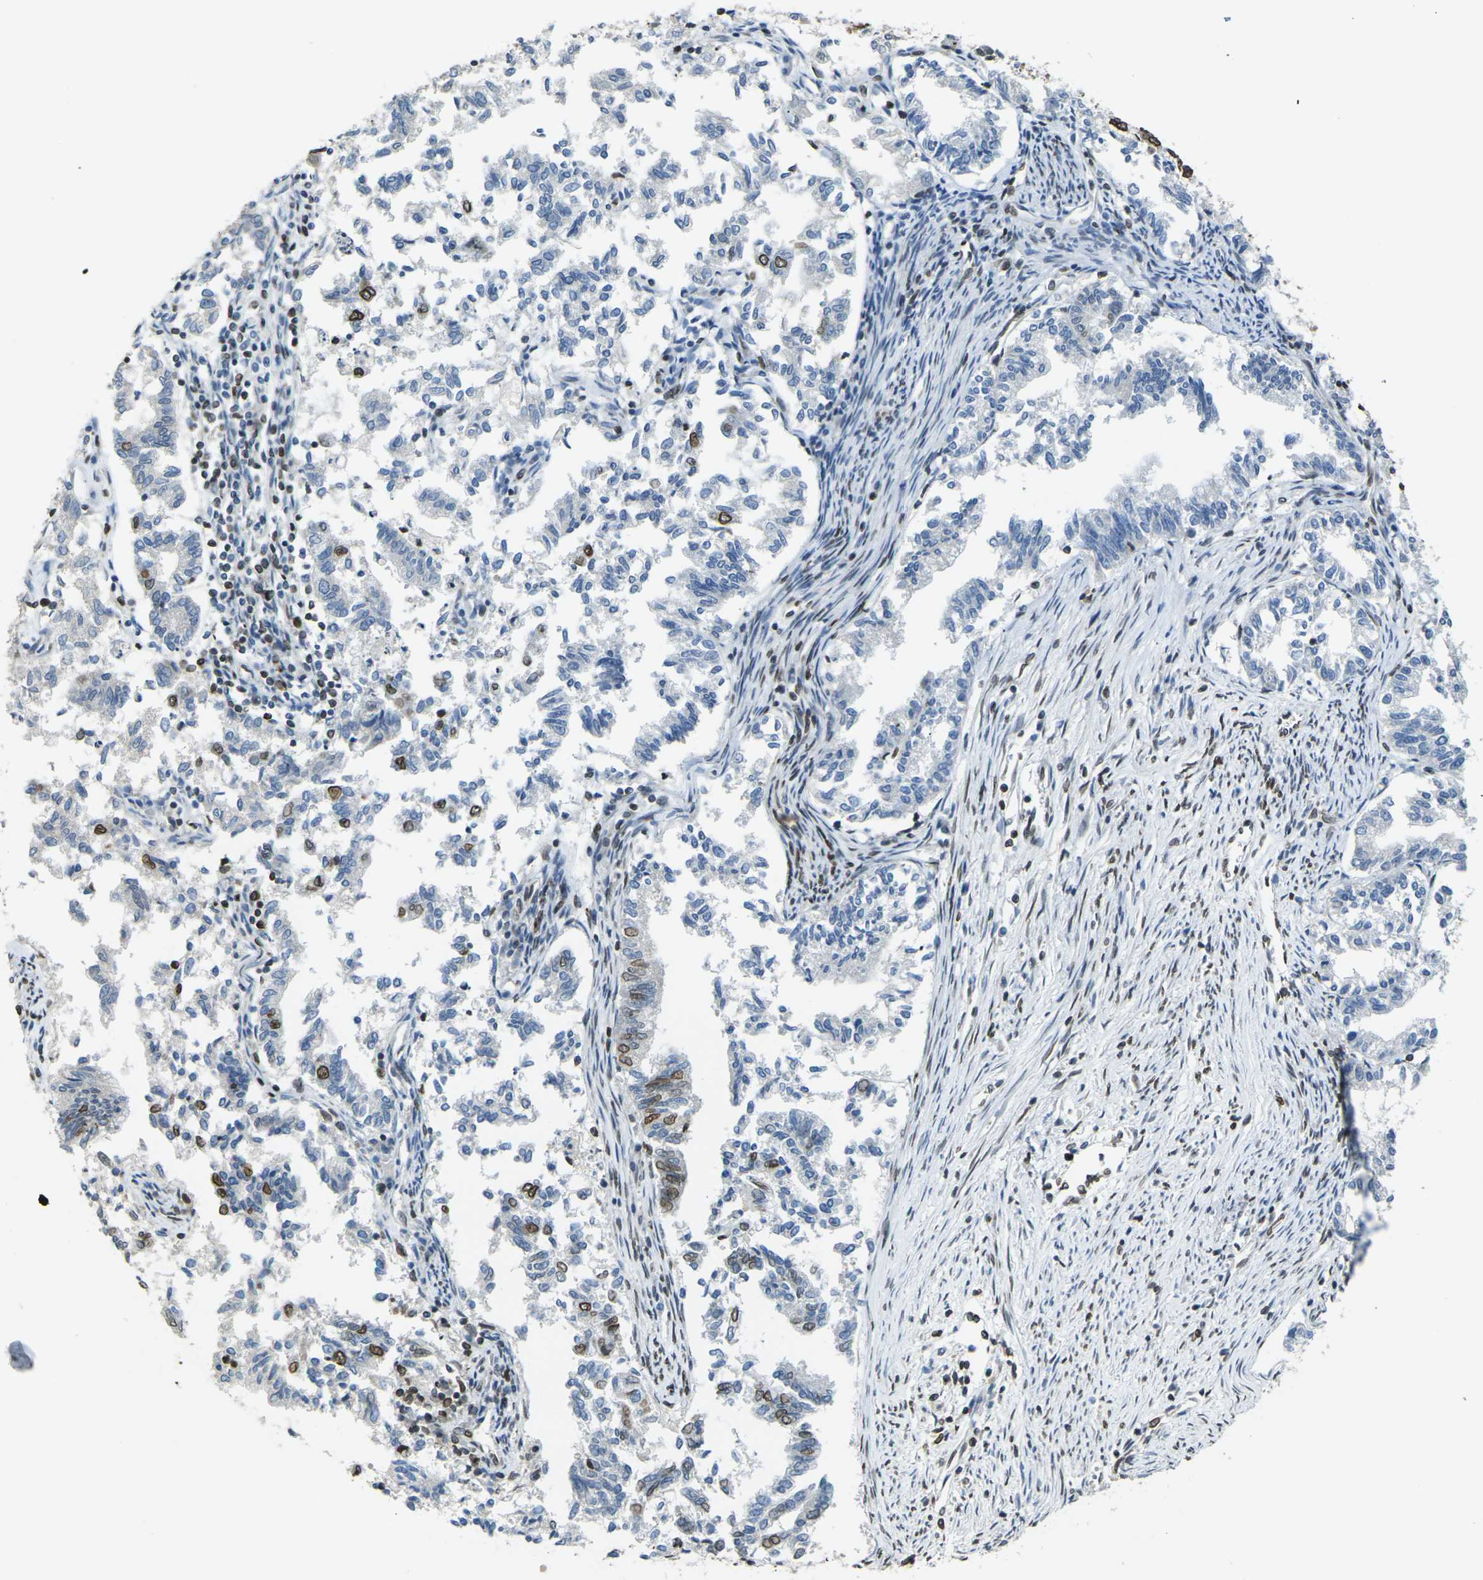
{"staining": {"intensity": "strong", "quantity": "<25%", "location": "cytoplasmic/membranous,nuclear"}, "tissue": "endometrial cancer", "cell_type": "Tumor cells", "image_type": "cancer", "snomed": [{"axis": "morphology", "description": "Necrosis, NOS"}, {"axis": "morphology", "description": "Adenocarcinoma, NOS"}, {"axis": "topography", "description": "Endometrium"}], "caption": "This image shows endometrial cancer stained with immunohistochemistry (IHC) to label a protein in brown. The cytoplasmic/membranous and nuclear of tumor cells show strong positivity for the protein. Nuclei are counter-stained blue.", "gene": "BRDT", "patient": {"sex": "female", "age": 79}}